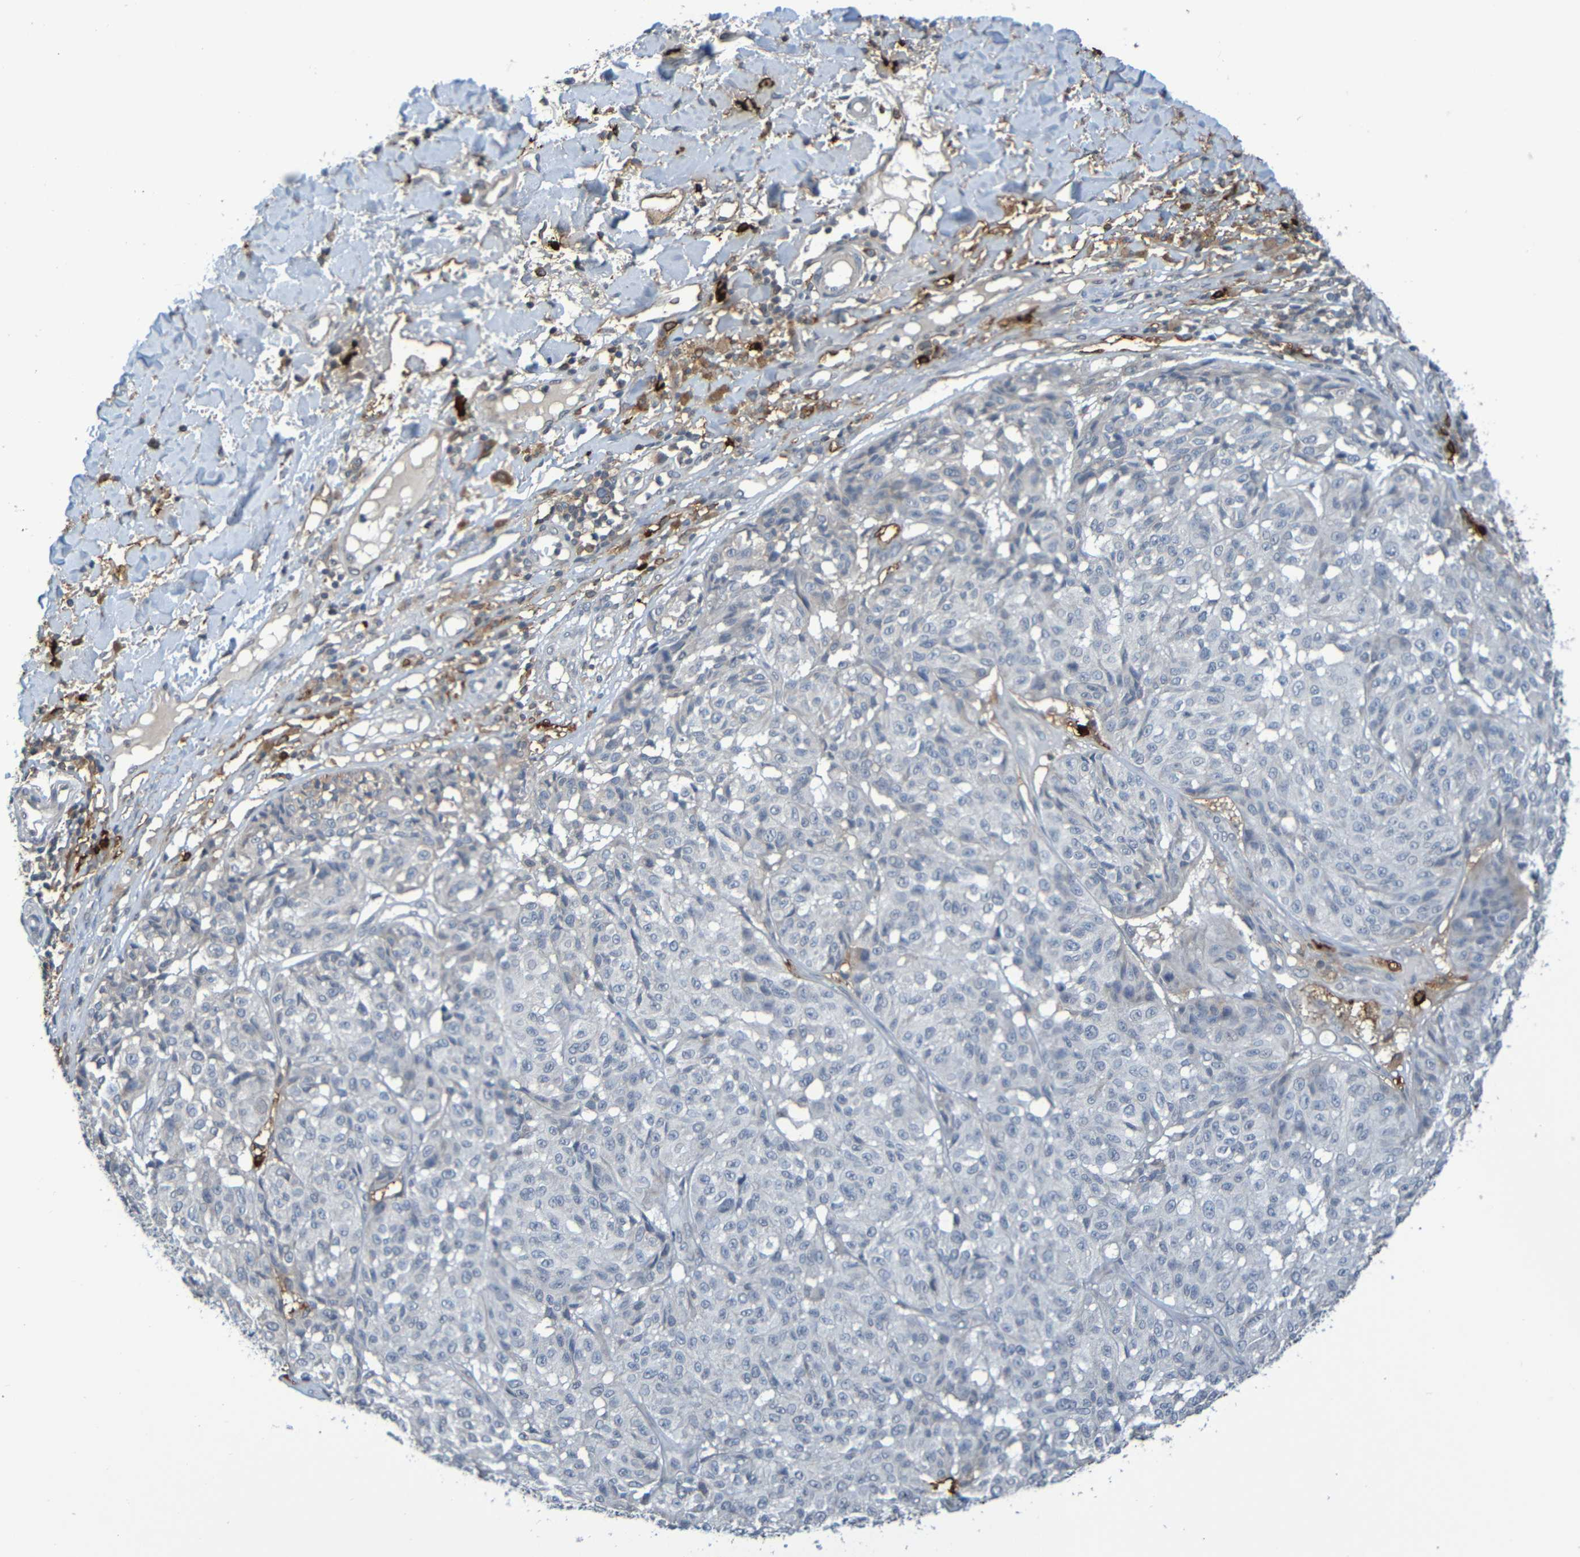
{"staining": {"intensity": "negative", "quantity": "none", "location": "none"}, "tissue": "melanoma", "cell_type": "Tumor cells", "image_type": "cancer", "snomed": [{"axis": "morphology", "description": "Malignant melanoma, NOS"}, {"axis": "topography", "description": "Skin"}], "caption": "Malignant melanoma stained for a protein using immunohistochemistry demonstrates no staining tumor cells.", "gene": "C3AR1", "patient": {"sex": "female", "age": 46}}